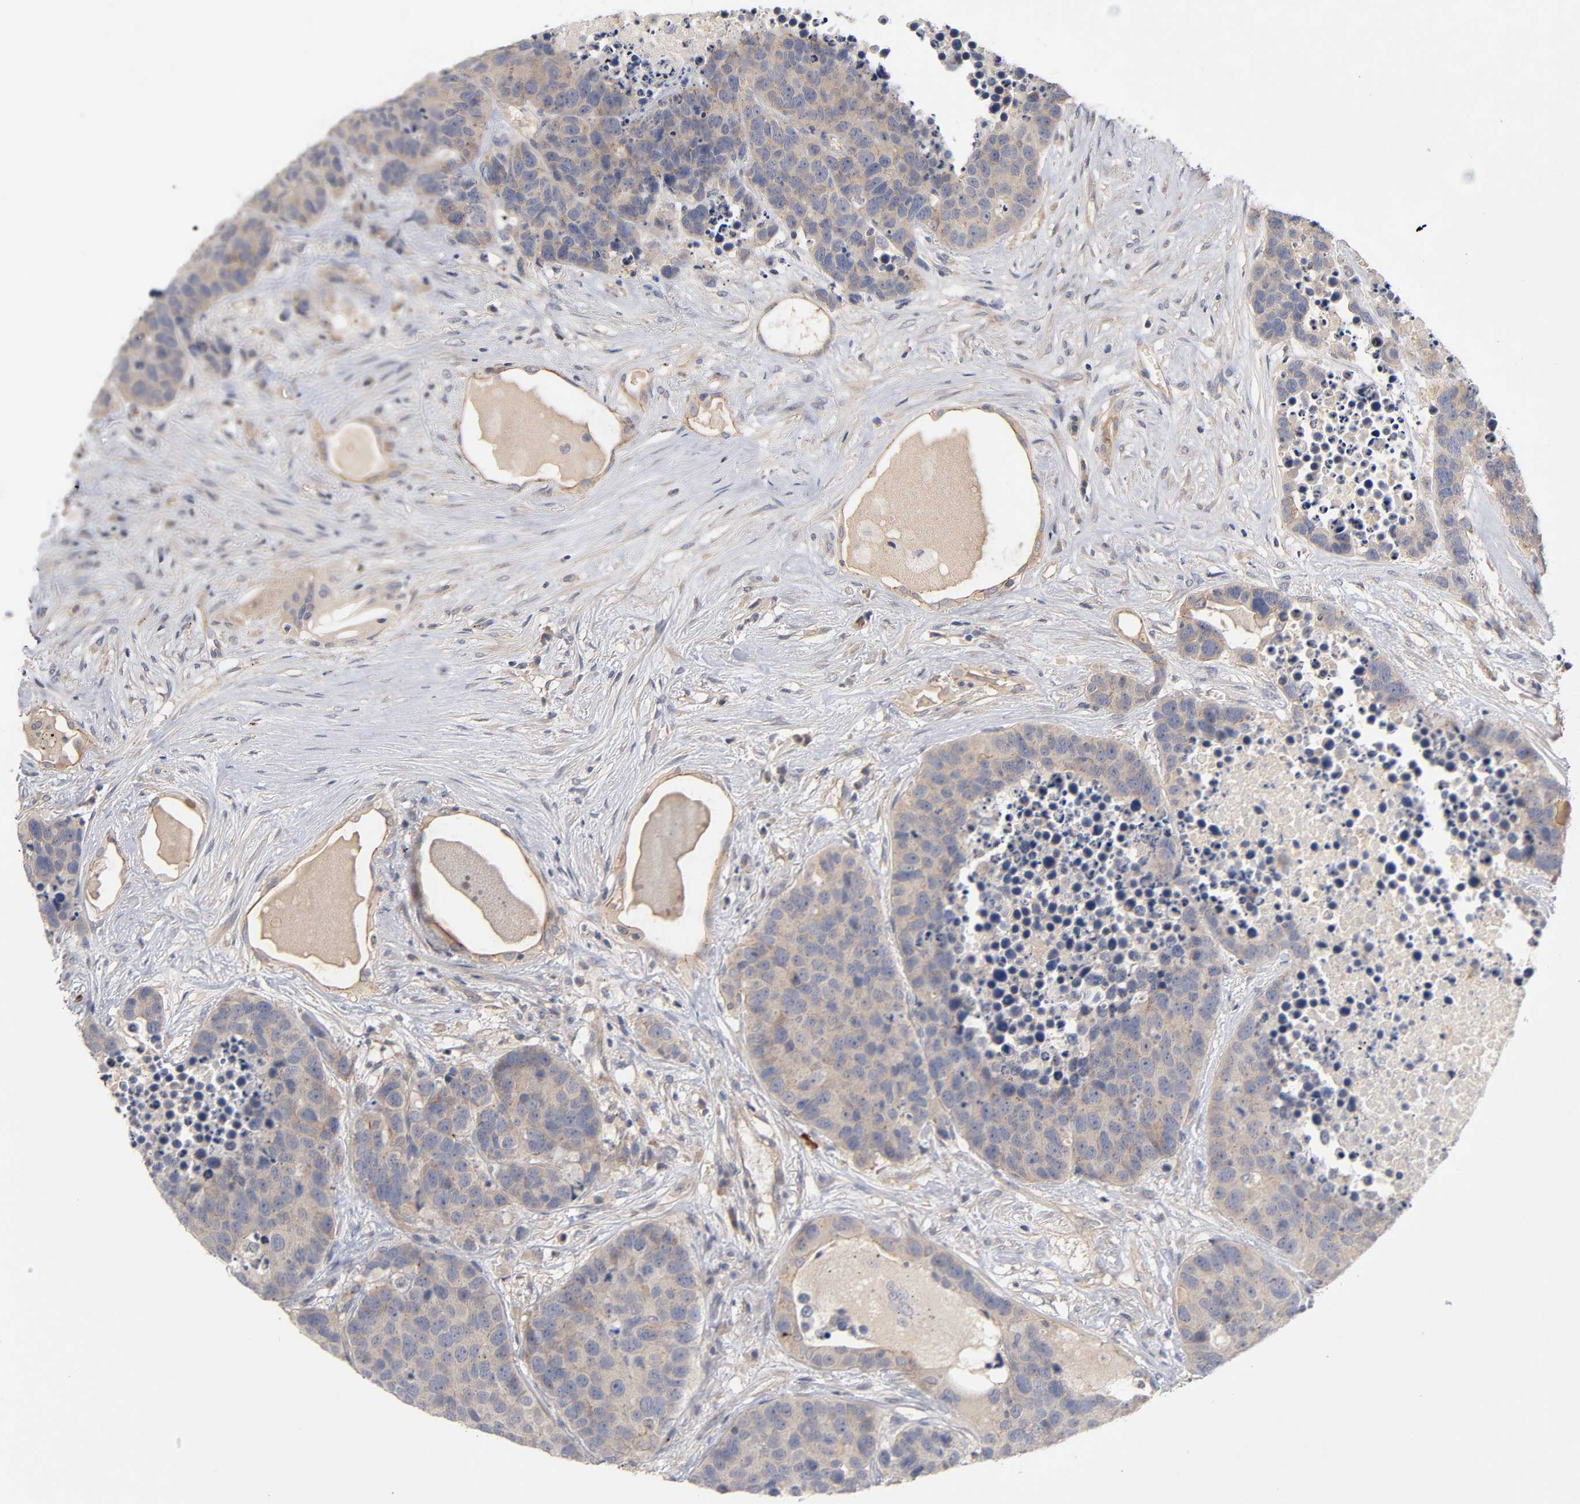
{"staining": {"intensity": "moderate", "quantity": ">75%", "location": "cytoplasmic/membranous"}, "tissue": "carcinoid", "cell_type": "Tumor cells", "image_type": "cancer", "snomed": [{"axis": "morphology", "description": "Carcinoid, malignant, NOS"}, {"axis": "topography", "description": "Lung"}], "caption": "This photomicrograph reveals malignant carcinoid stained with immunohistochemistry (IHC) to label a protein in brown. The cytoplasmic/membranous of tumor cells show moderate positivity for the protein. Nuclei are counter-stained blue.", "gene": "PDZD11", "patient": {"sex": "male", "age": 60}}